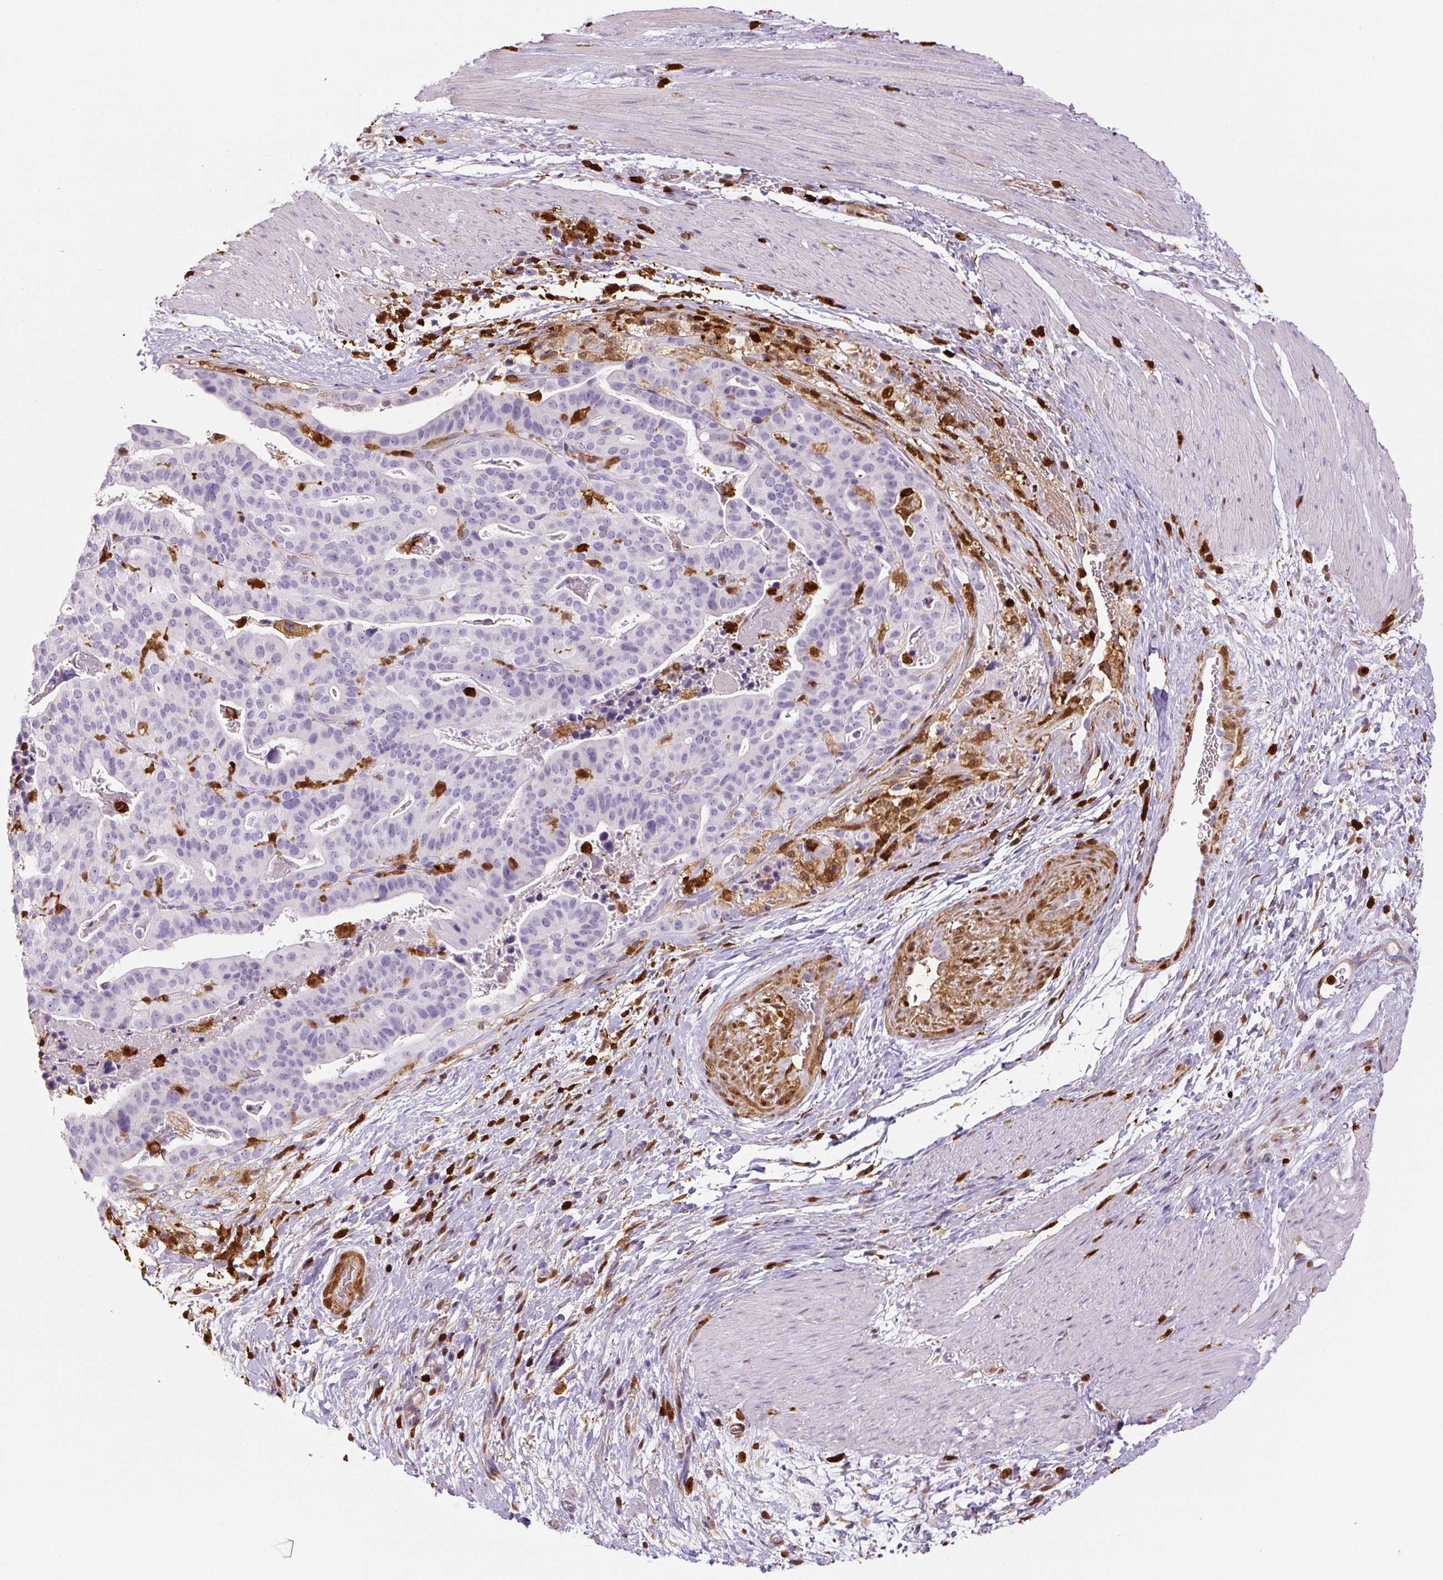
{"staining": {"intensity": "negative", "quantity": "none", "location": "none"}, "tissue": "stomach cancer", "cell_type": "Tumor cells", "image_type": "cancer", "snomed": [{"axis": "morphology", "description": "Adenocarcinoma, NOS"}, {"axis": "topography", "description": "Stomach"}], "caption": "IHC image of human stomach adenocarcinoma stained for a protein (brown), which shows no positivity in tumor cells.", "gene": "S100A4", "patient": {"sex": "male", "age": 48}}